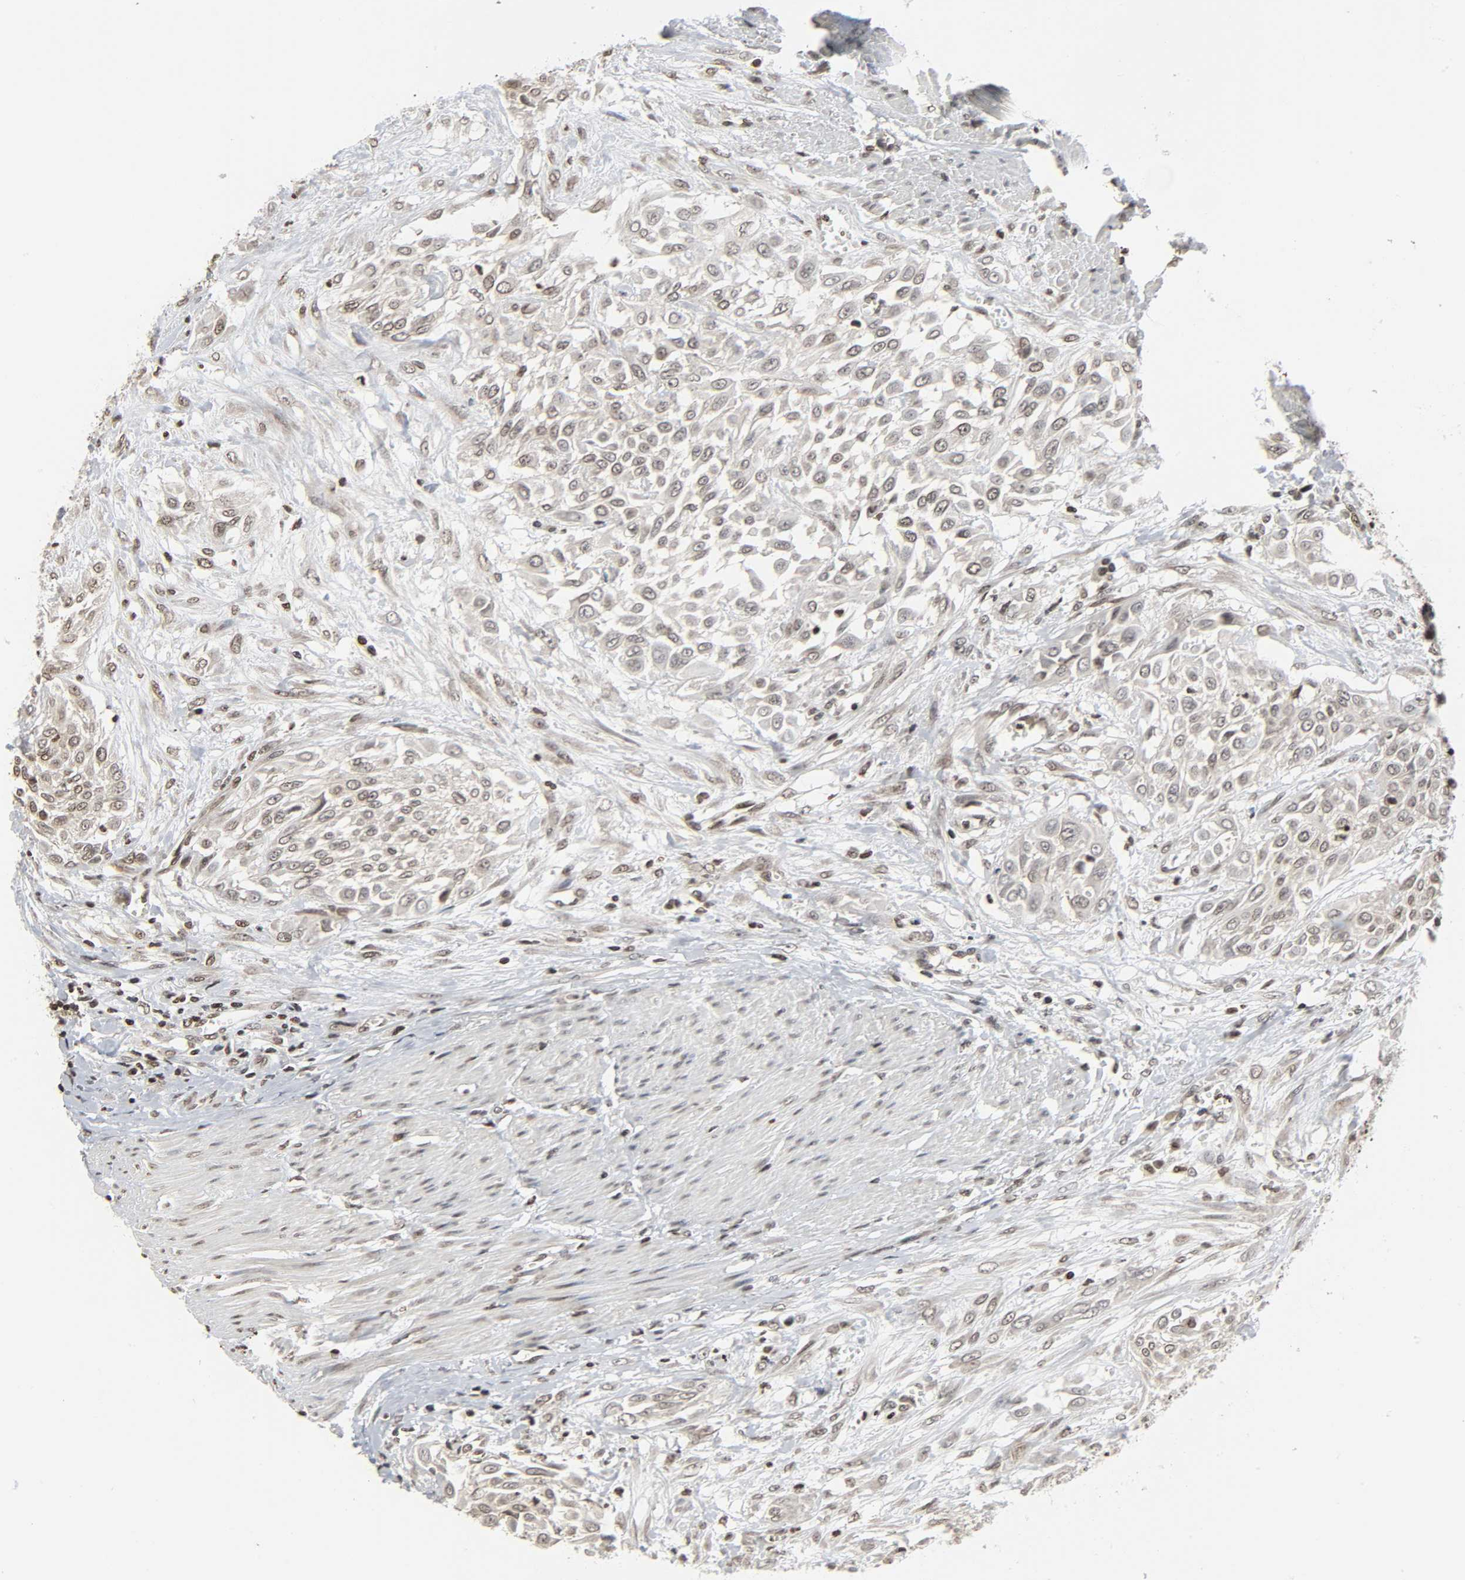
{"staining": {"intensity": "weak", "quantity": ">75%", "location": "nuclear"}, "tissue": "urothelial cancer", "cell_type": "Tumor cells", "image_type": "cancer", "snomed": [{"axis": "morphology", "description": "Urothelial carcinoma, High grade"}, {"axis": "topography", "description": "Urinary bladder"}], "caption": "A histopathology image of human urothelial carcinoma (high-grade) stained for a protein reveals weak nuclear brown staining in tumor cells.", "gene": "ELAVL1", "patient": {"sex": "male", "age": 57}}